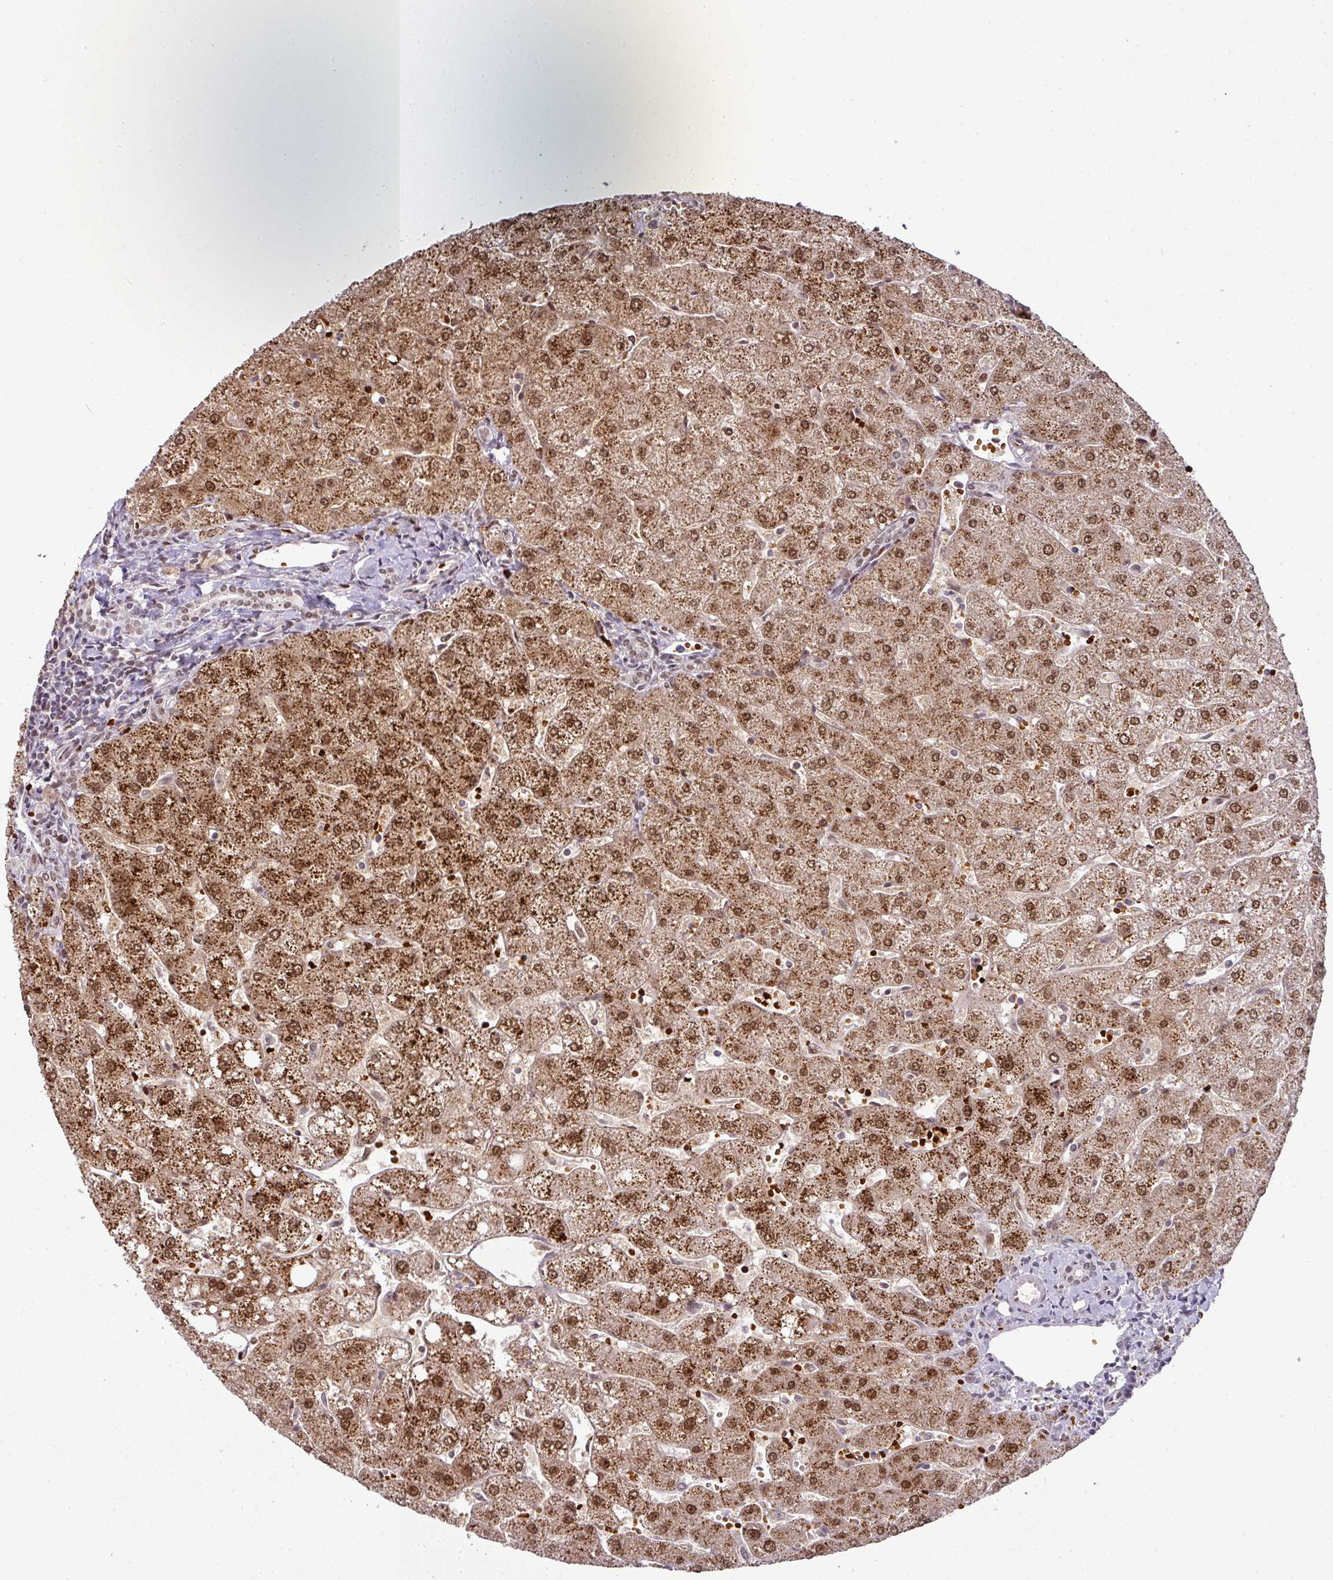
{"staining": {"intensity": "moderate", "quantity": ">75%", "location": "nuclear"}, "tissue": "liver", "cell_type": "Cholangiocytes", "image_type": "normal", "snomed": [{"axis": "morphology", "description": "Normal tissue, NOS"}, {"axis": "topography", "description": "Liver"}], "caption": "Human liver stained with a protein marker displays moderate staining in cholangiocytes.", "gene": "NEIL1", "patient": {"sex": "male", "age": 67}}